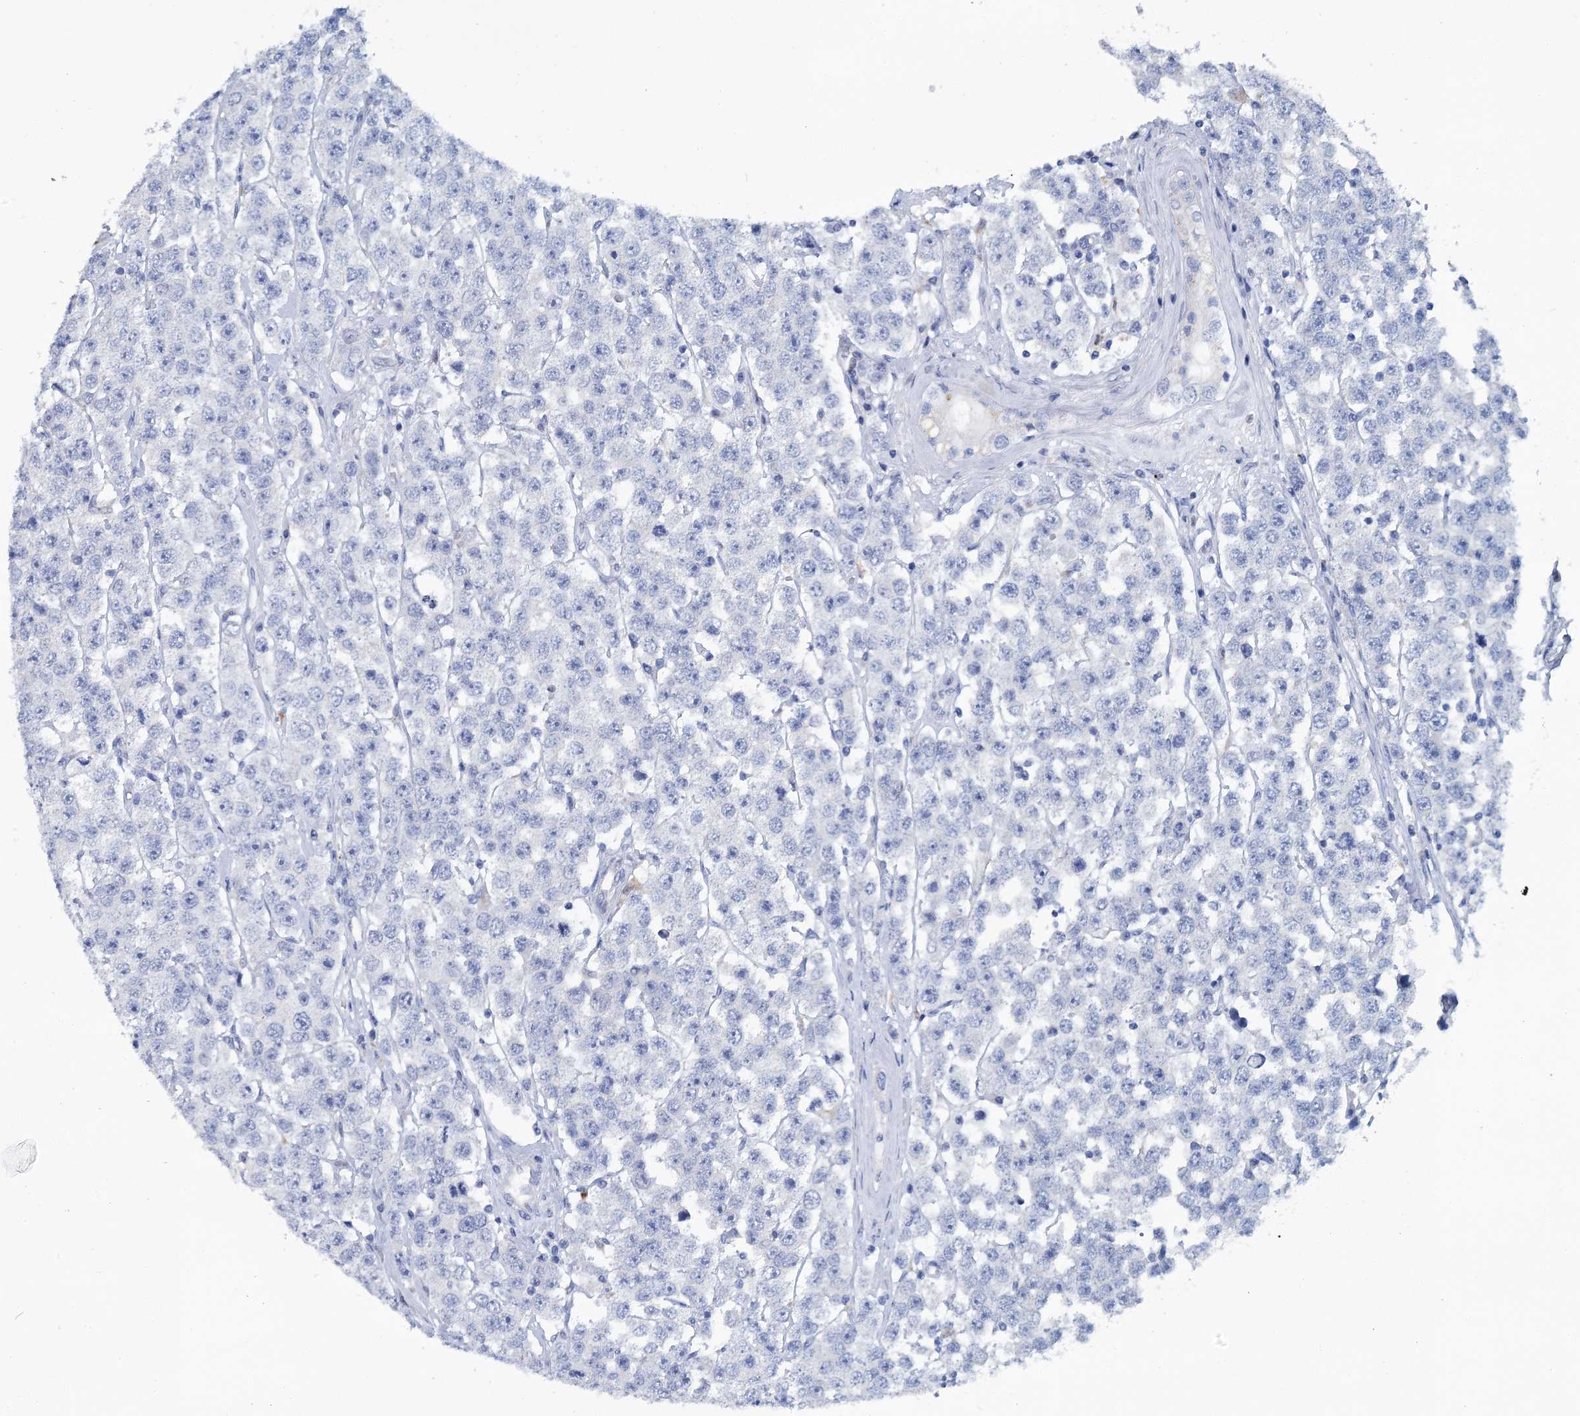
{"staining": {"intensity": "negative", "quantity": "none", "location": "none"}, "tissue": "testis cancer", "cell_type": "Tumor cells", "image_type": "cancer", "snomed": [{"axis": "morphology", "description": "Seminoma, NOS"}, {"axis": "topography", "description": "Testis"}], "caption": "Micrograph shows no protein staining in tumor cells of testis cancer (seminoma) tissue. (Brightfield microscopy of DAB (3,3'-diaminobenzidine) immunohistochemistry (IHC) at high magnification).", "gene": "METTL7B", "patient": {"sex": "male", "age": 28}}